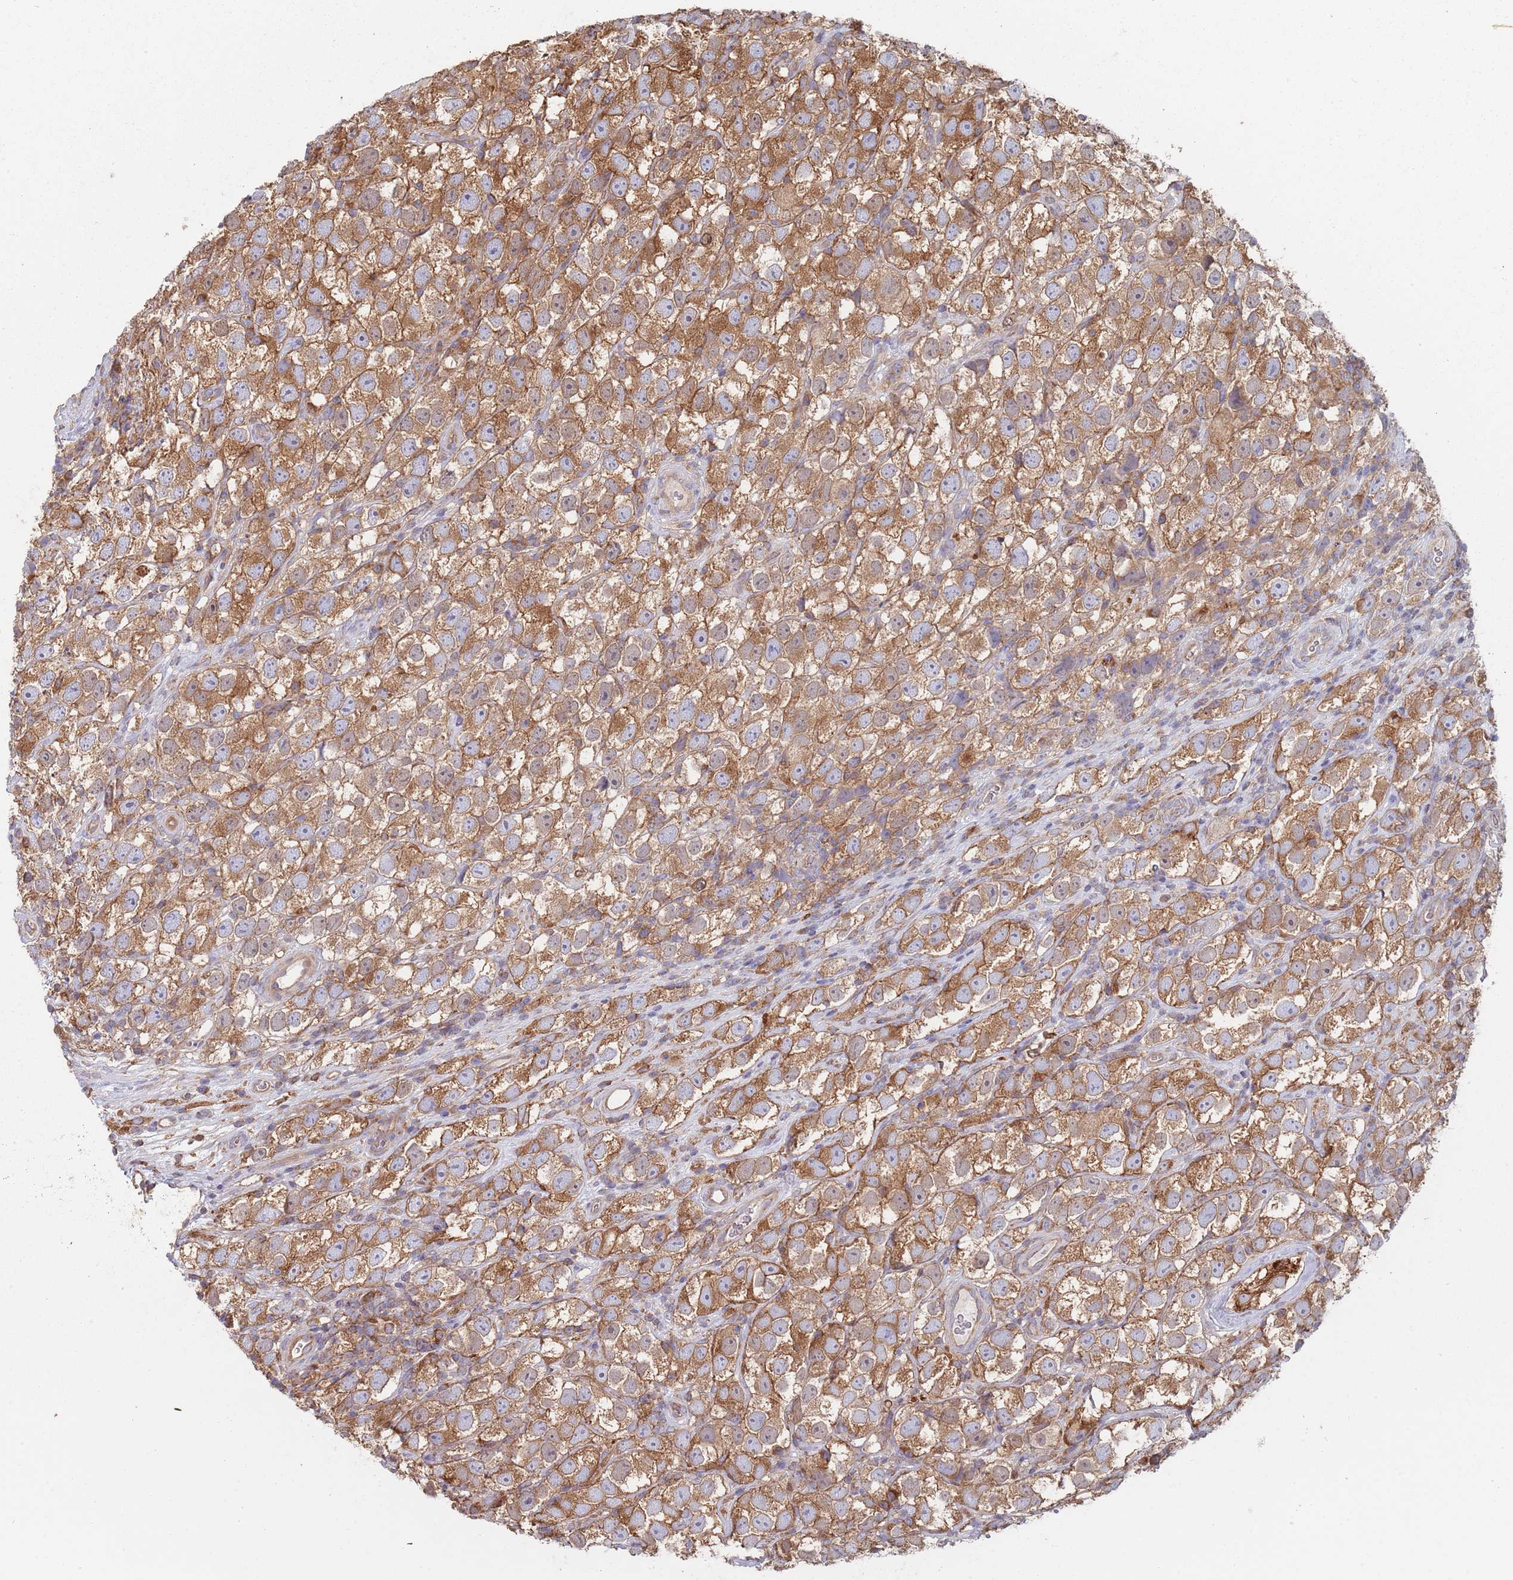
{"staining": {"intensity": "moderate", "quantity": ">75%", "location": "cytoplasmic/membranous"}, "tissue": "testis cancer", "cell_type": "Tumor cells", "image_type": "cancer", "snomed": [{"axis": "morphology", "description": "Seminoma, NOS"}, {"axis": "topography", "description": "Testis"}], "caption": "Immunohistochemical staining of testis cancer (seminoma) shows medium levels of moderate cytoplasmic/membranous protein staining in approximately >75% of tumor cells.", "gene": "GDI2", "patient": {"sex": "male", "age": 26}}